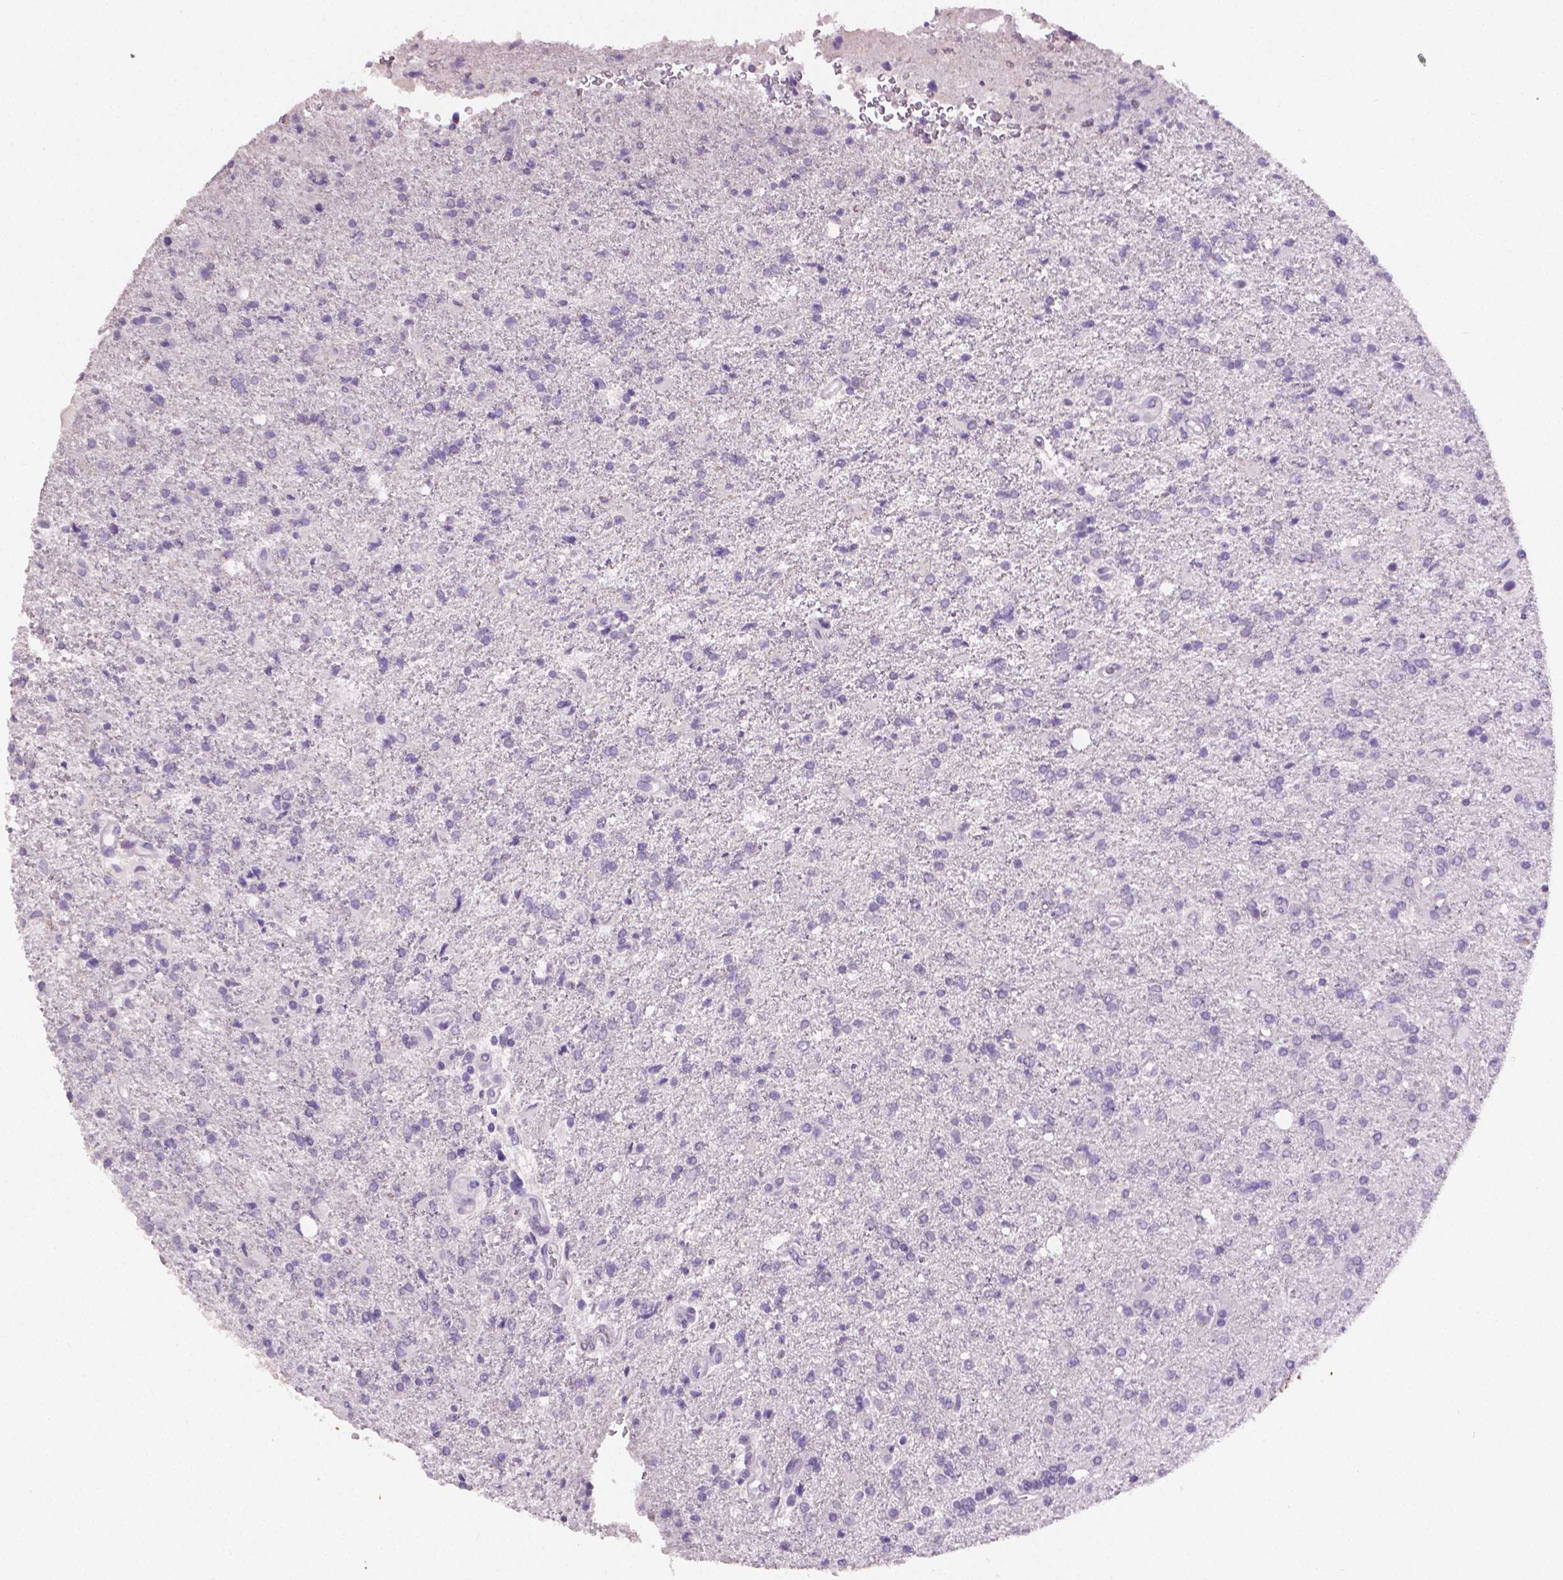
{"staining": {"intensity": "negative", "quantity": "none", "location": "none"}, "tissue": "glioma", "cell_type": "Tumor cells", "image_type": "cancer", "snomed": [{"axis": "morphology", "description": "Glioma, malignant, High grade"}, {"axis": "topography", "description": "Cerebral cortex"}], "caption": "Photomicrograph shows no protein expression in tumor cells of glioma tissue. (IHC, brightfield microscopy, high magnification).", "gene": "TNNI2", "patient": {"sex": "male", "age": 70}}